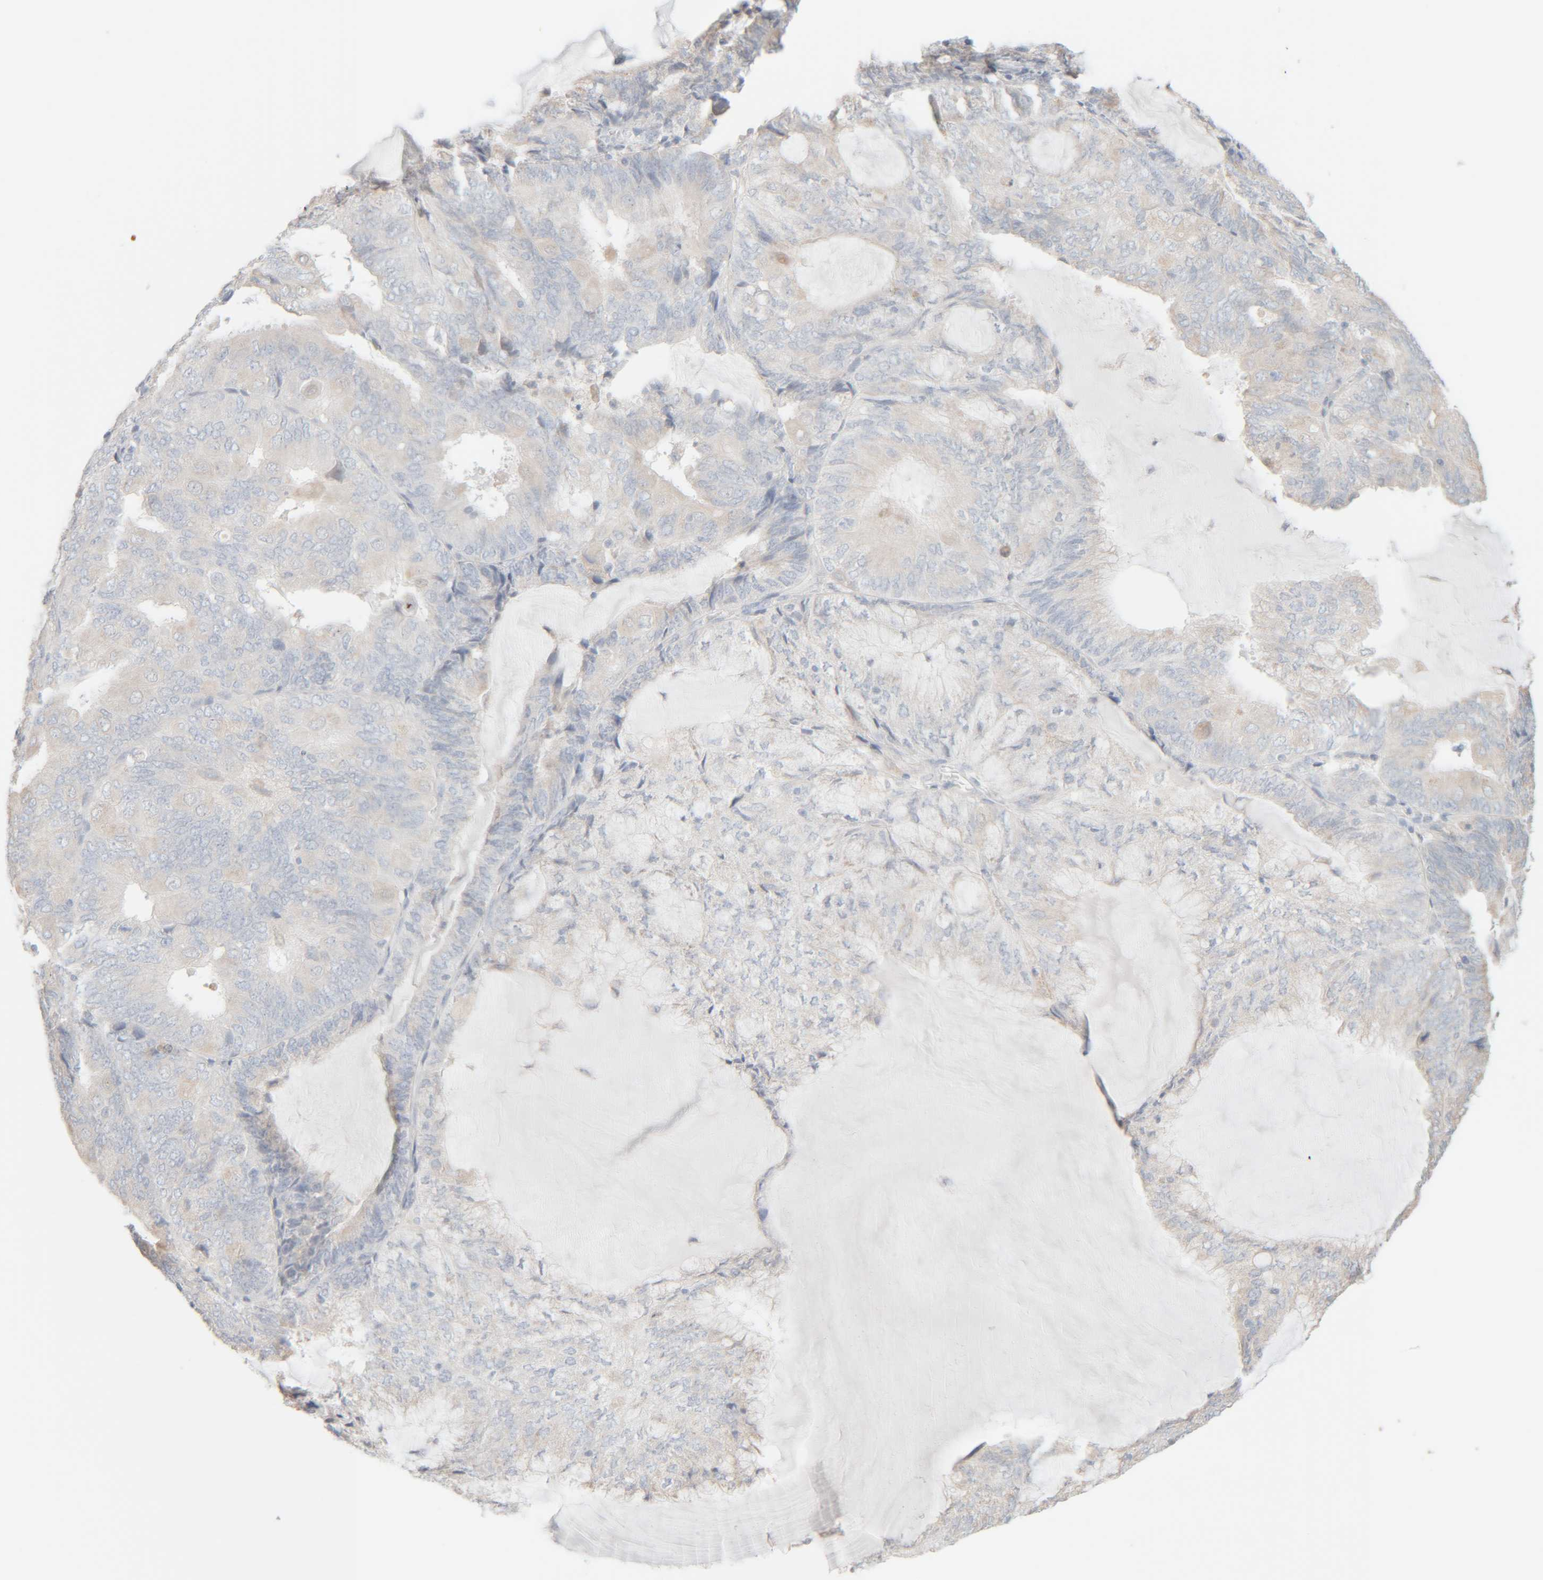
{"staining": {"intensity": "negative", "quantity": "none", "location": "none"}, "tissue": "endometrial cancer", "cell_type": "Tumor cells", "image_type": "cancer", "snomed": [{"axis": "morphology", "description": "Adenocarcinoma, NOS"}, {"axis": "topography", "description": "Endometrium"}], "caption": "High magnification brightfield microscopy of endometrial cancer (adenocarcinoma) stained with DAB (brown) and counterstained with hematoxylin (blue): tumor cells show no significant staining. Nuclei are stained in blue.", "gene": "RIDA", "patient": {"sex": "female", "age": 81}}